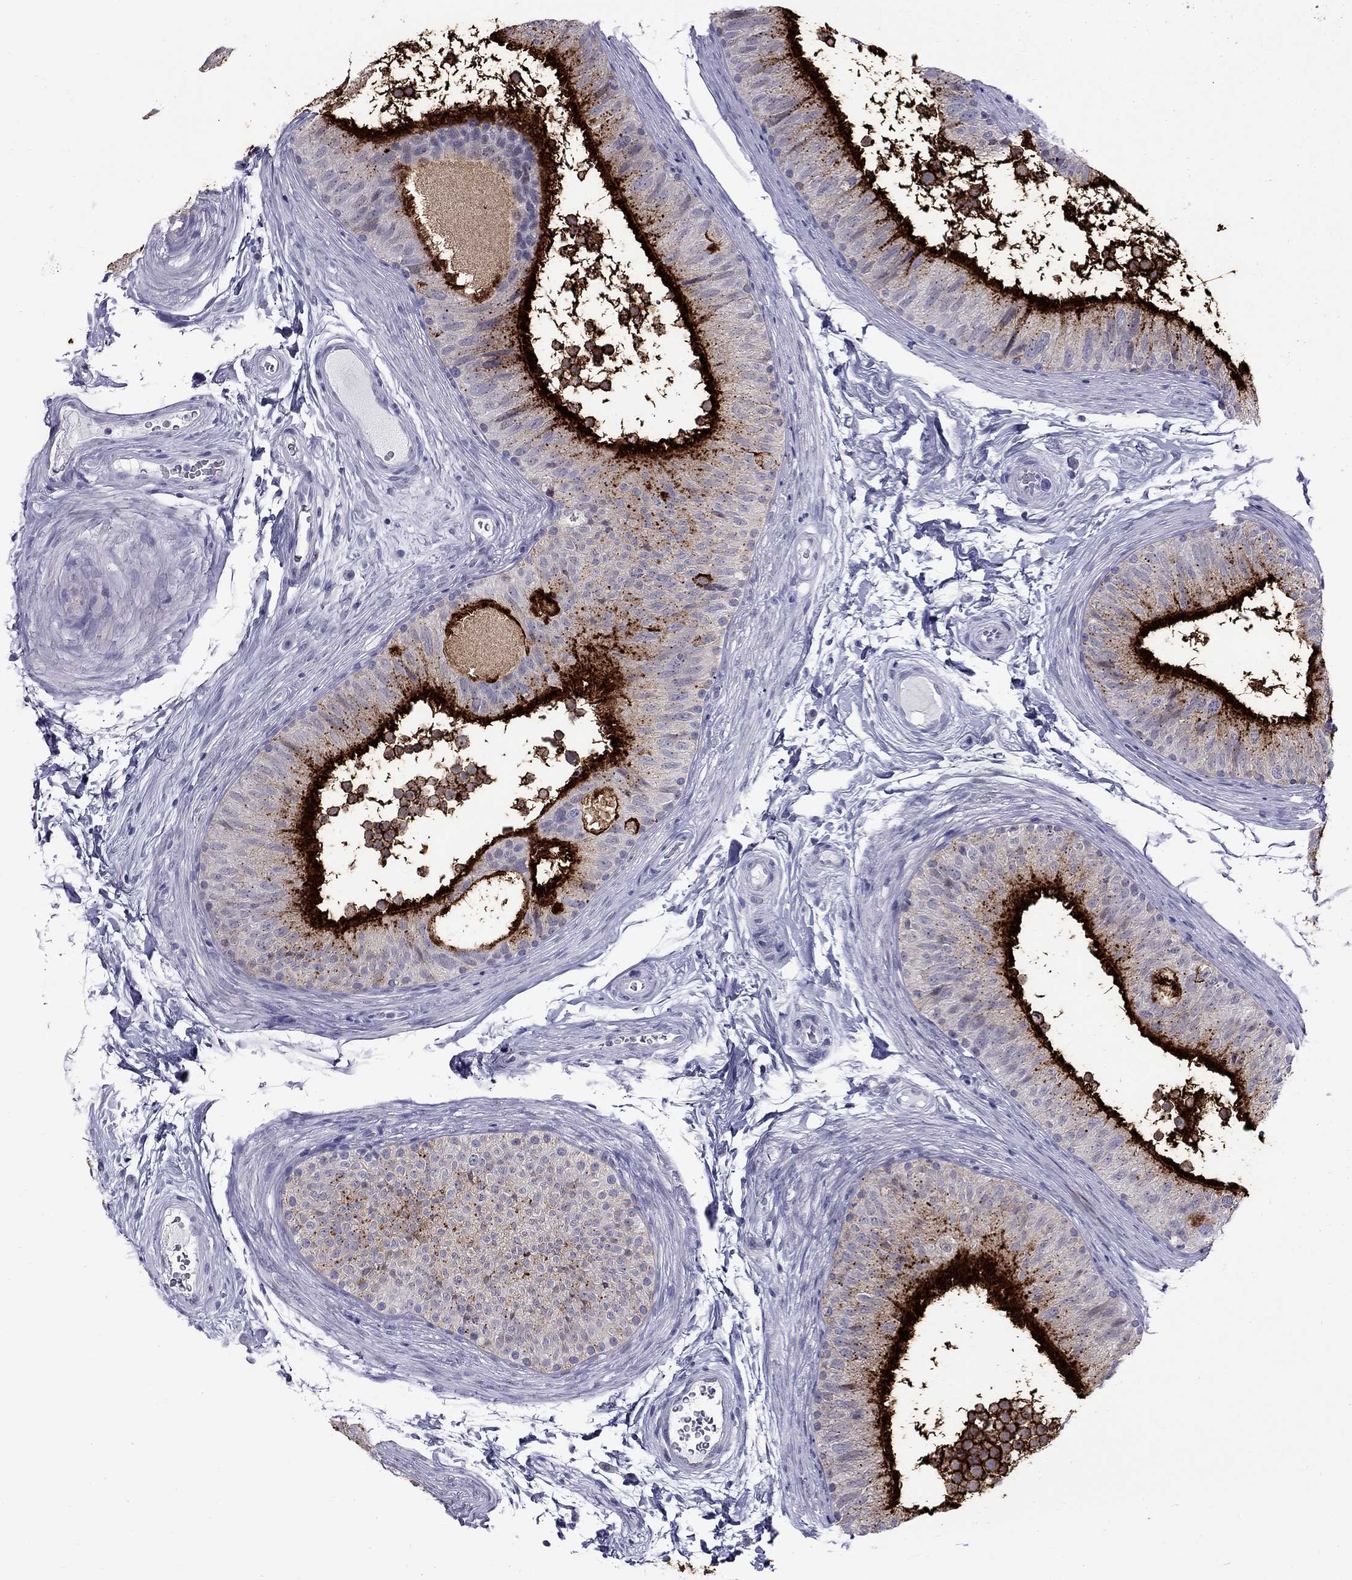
{"staining": {"intensity": "strong", "quantity": ">75%", "location": "cytoplasmic/membranous"}, "tissue": "epididymis", "cell_type": "Glandular cells", "image_type": "normal", "snomed": [{"axis": "morphology", "description": "Normal tissue, NOS"}, {"axis": "topography", "description": "Epididymis"}], "caption": "This is an image of immunohistochemistry staining of benign epididymis, which shows strong staining in the cytoplasmic/membranous of glandular cells.", "gene": "MUC15", "patient": {"sex": "male", "age": 32}}